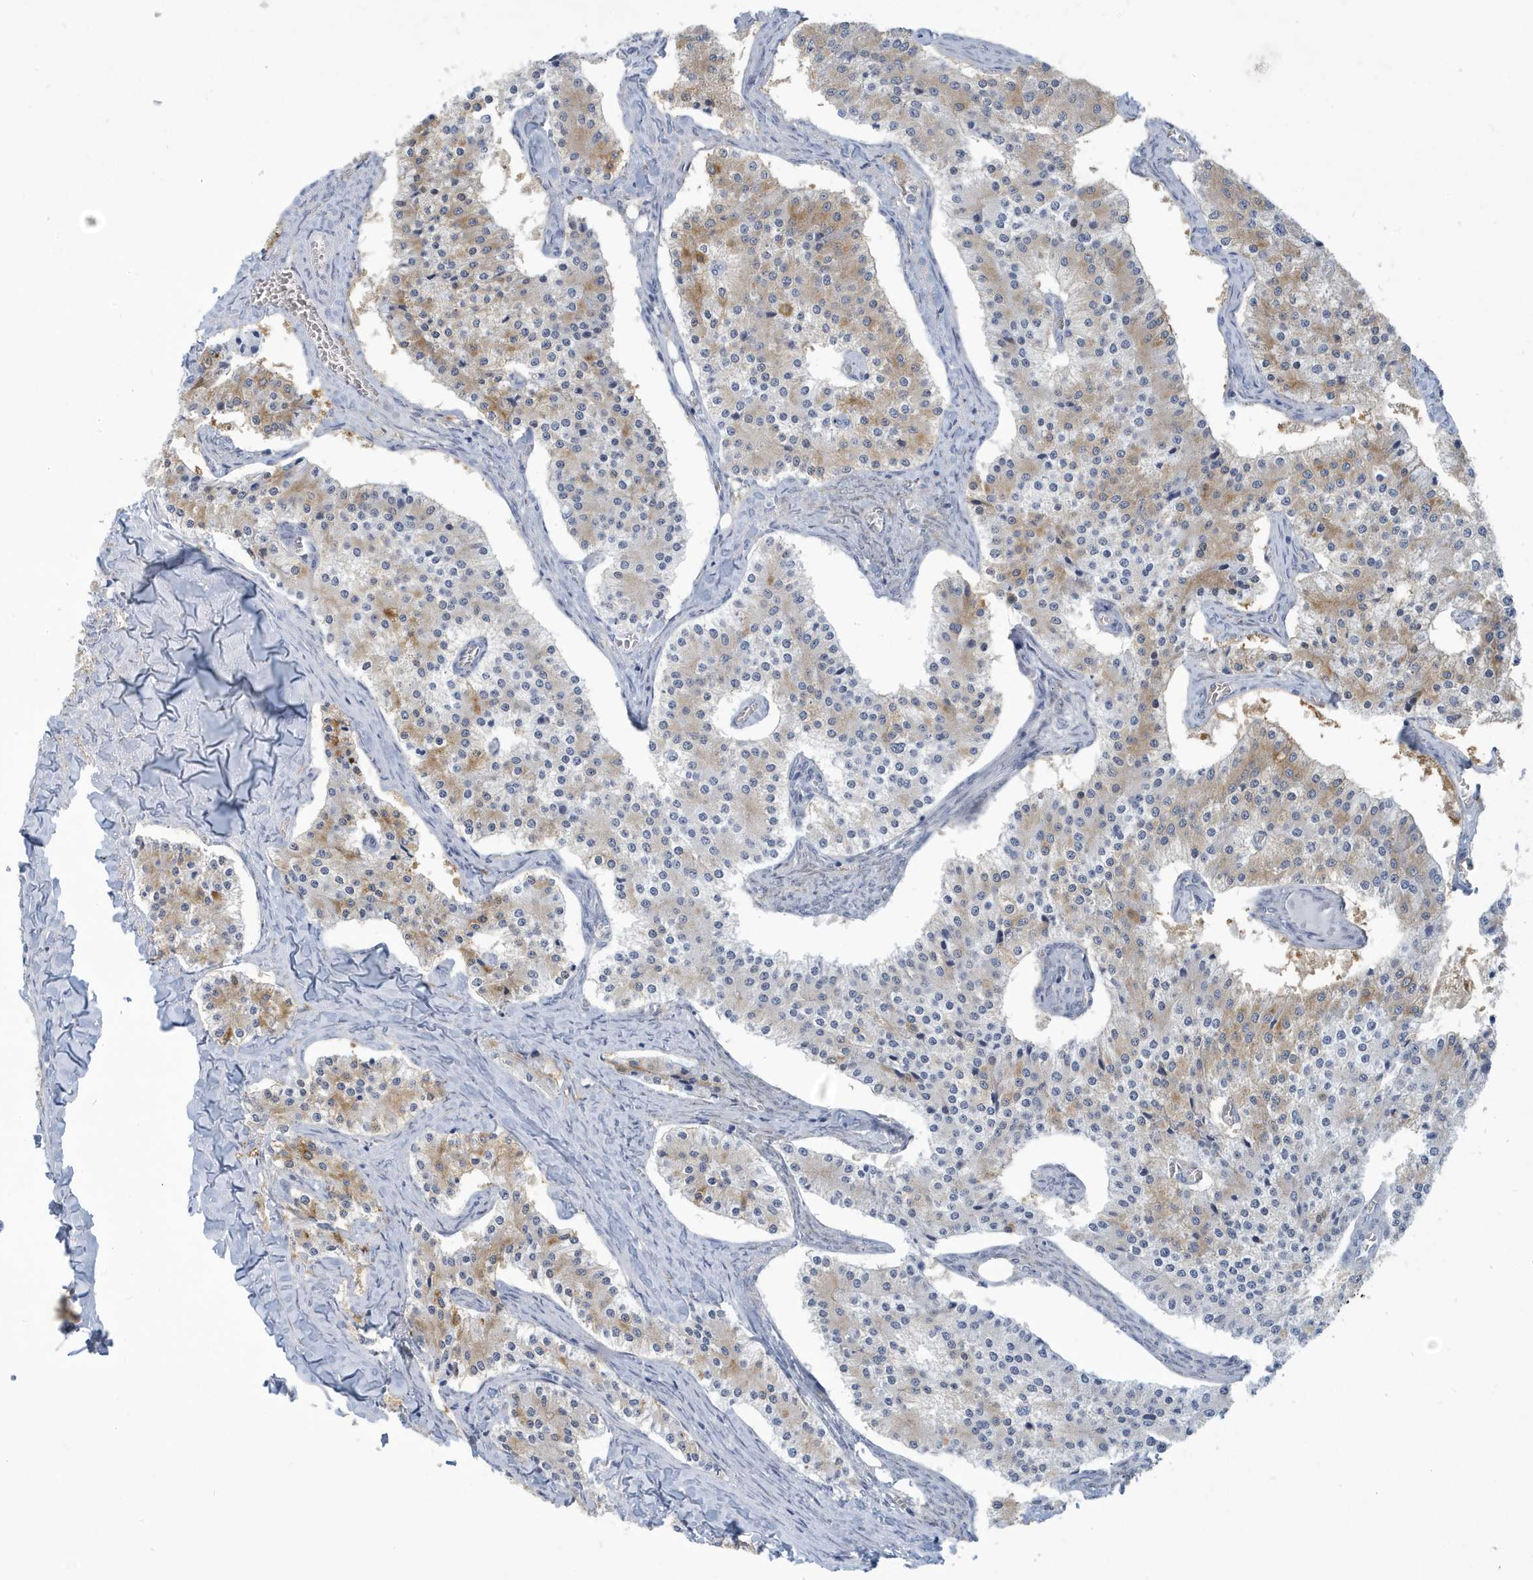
{"staining": {"intensity": "moderate", "quantity": "<25%", "location": "cytoplasmic/membranous"}, "tissue": "carcinoid", "cell_type": "Tumor cells", "image_type": "cancer", "snomed": [{"axis": "morphology", "description": "Carcinoid, malignant, NOS"}, {"axis": "topography", "description": "Colon"}], "caption": "Protein expression analysis of human carcinoid (malignant) reveals moderate cytoplasmic/membranous positivity in approximately <25% of tumor cells.", "gene": "VTA1", "patient": {"sex": "female", "age": 52}}